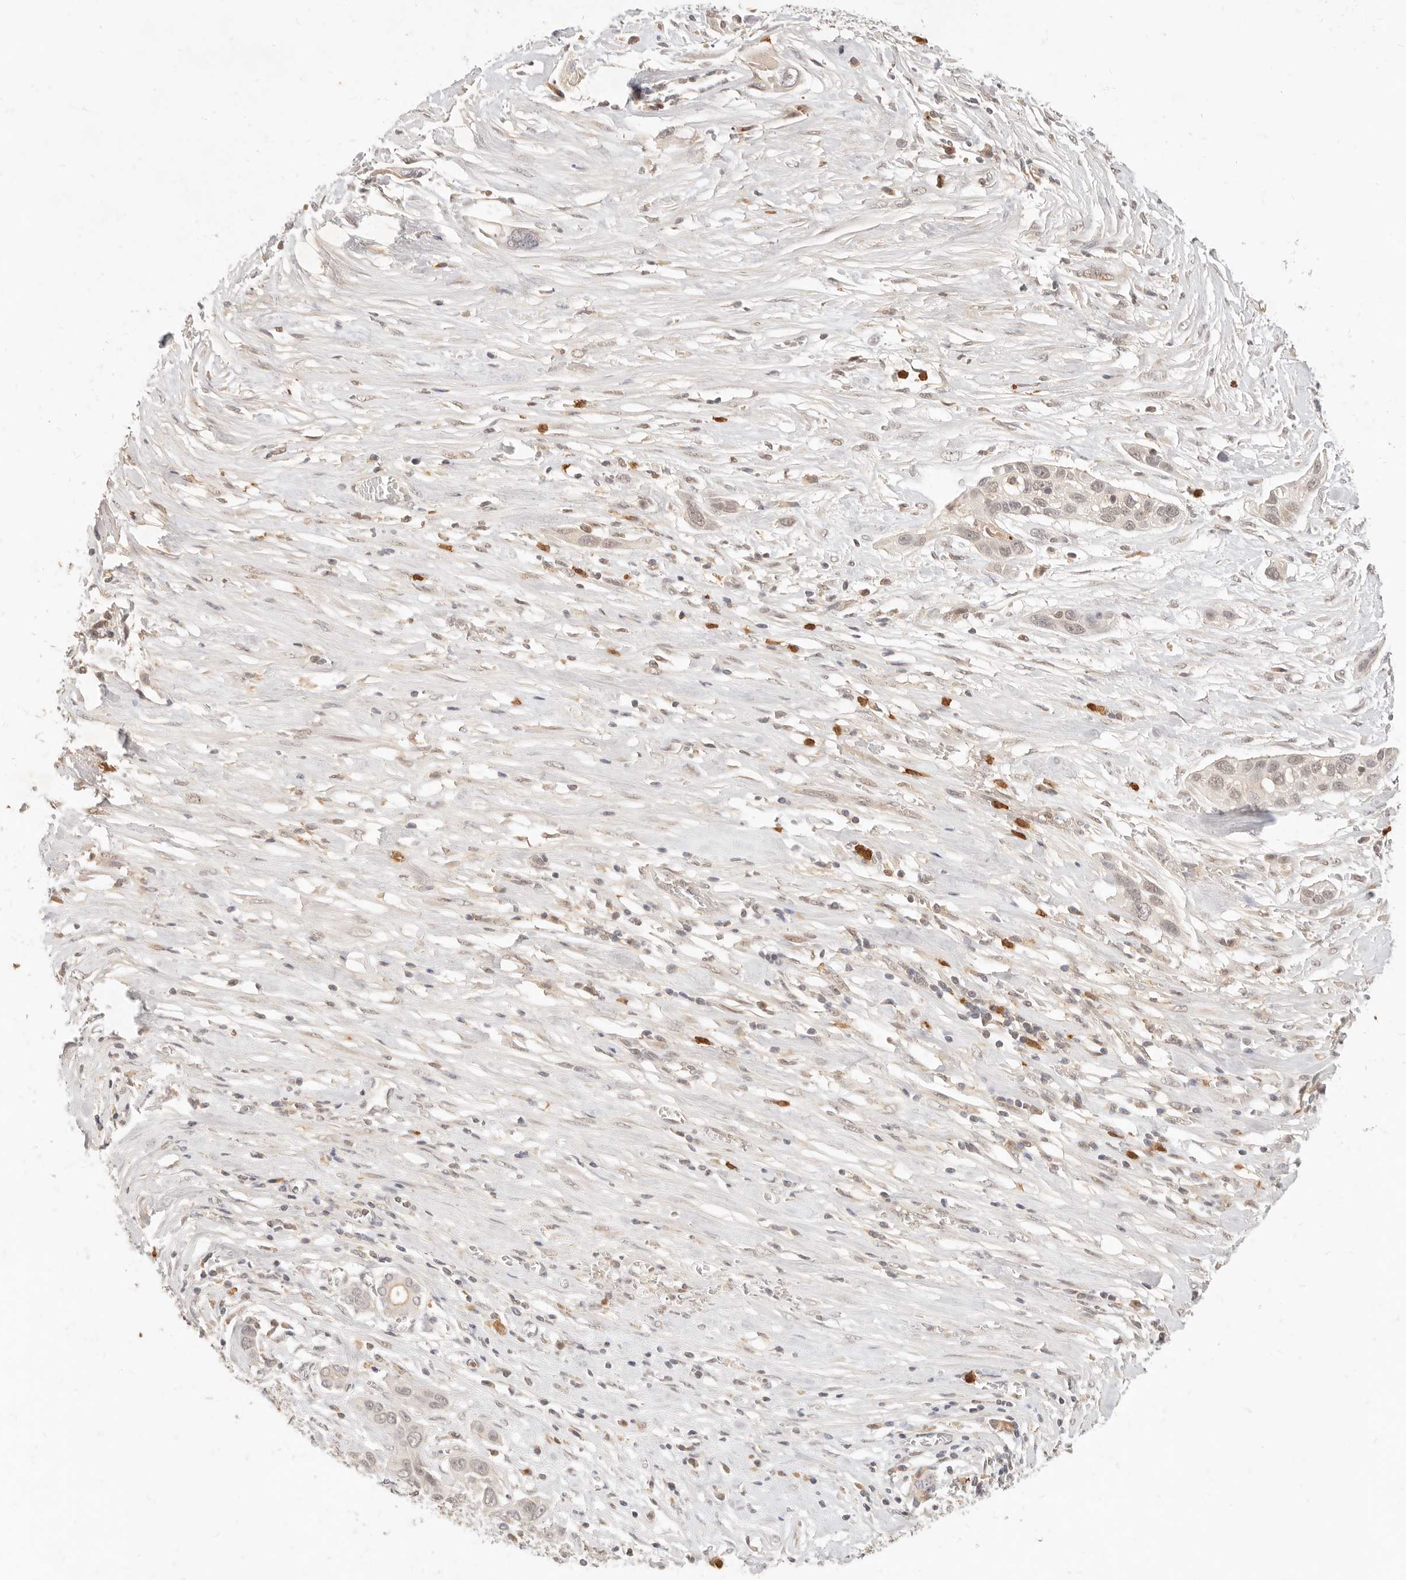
{"staining": {"intensity": "weak", "quantity": "25%-75%", "location": "nuclear"}, "tissue": "pancreatic cancer", "cell_type": "Tumor cells", "image_type": "cancer", "snomed": [{"axis": "morphology", "description": "Adenocarcinoma, NOS"}, {"axis": "topography", "description": "Pancreas"}], "caption": "Tumor cells exhibit low levels of weak nuclear expression in approximately 25%-75% of cells in human adenocarcinoma (pancreatic).", "gene": "TMTC2", "patient": {"sex": "female", "age": 60}}